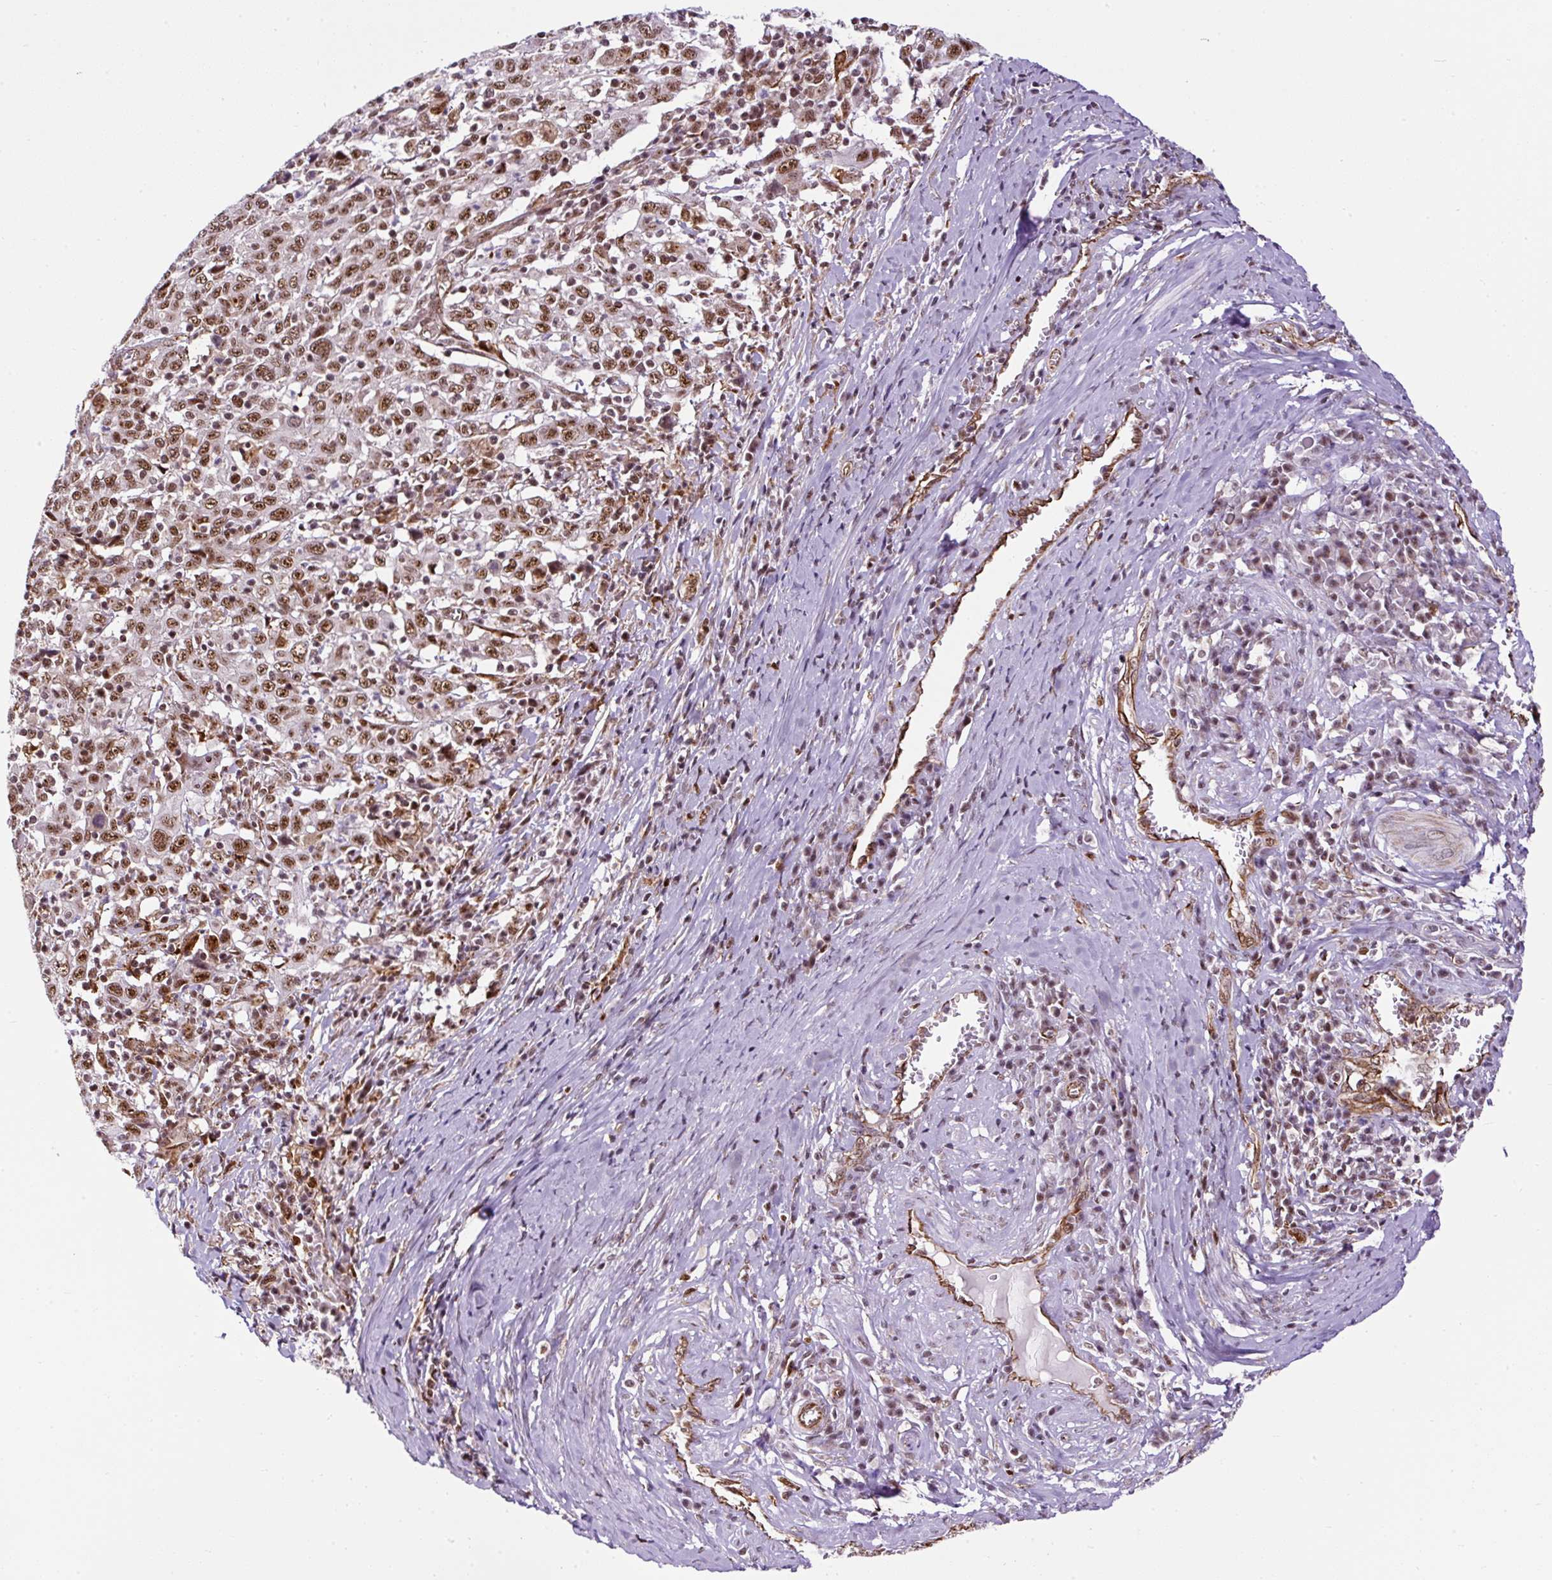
{"staining": {"intensity": "moderate", "quantity": ">75%", "location": "nuclear"}, "tissue": "cervical cancer", "cell_type": "Tumor cells", "image_type": "cancer", "snomed": [{"axis": "morphology", "description": "Squamous cell carcinoma, NOS"}, {"axis": "topography", "description": "Cervix"}], "caption": "A brown stain labels moderate nuclear positivity of a protein in cervical cancer tumor cells.", "gene": "LUC7L2", "patient": {"sex": "female", "age": 46}}